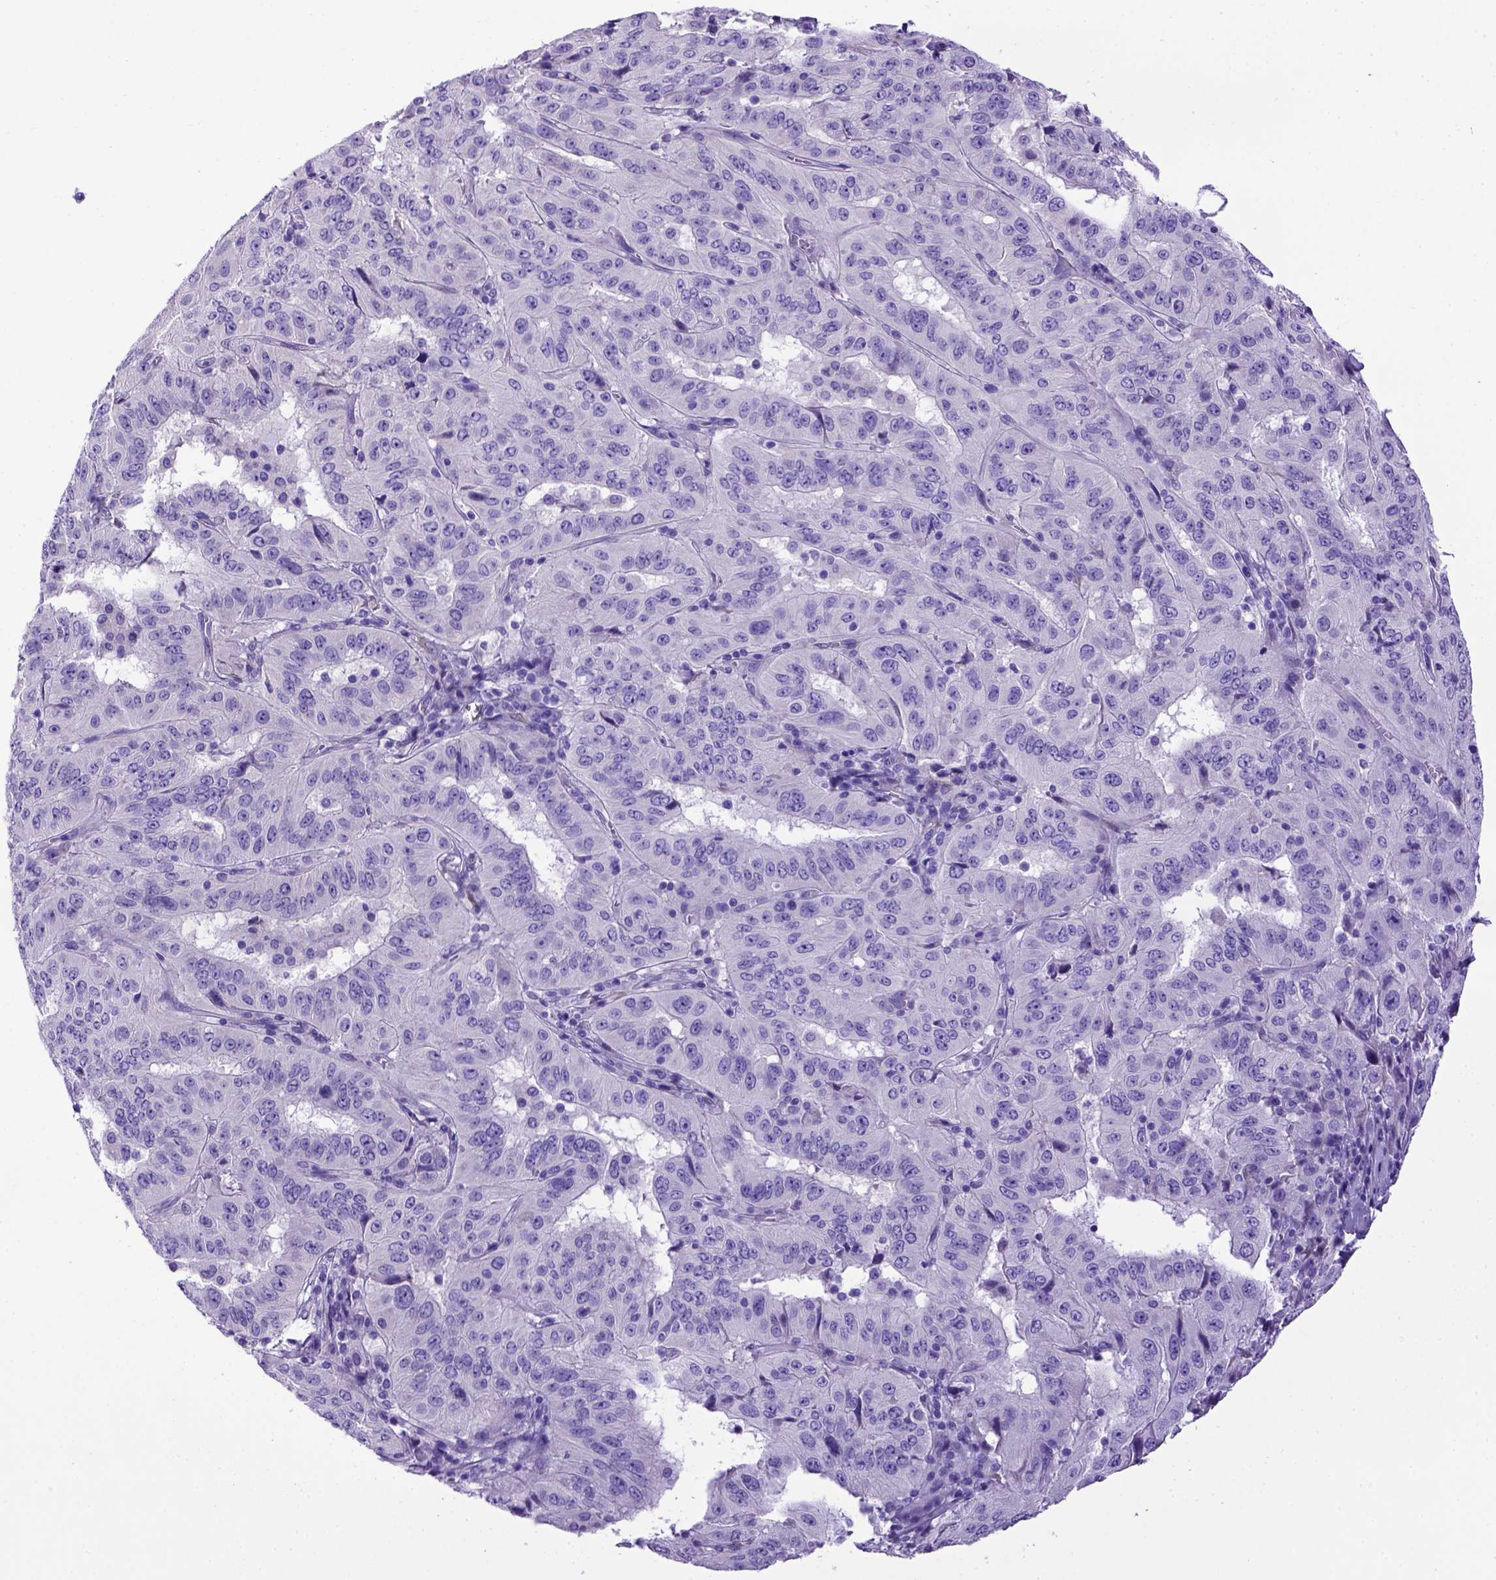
{"staining": {"intensity": "negative", "quantity": "none", "location": "none"}, "tissue": "pancreatic cancer", "cell_type": "Tumor cells", "image_type": "cancer", "snomed": [{"axis": "morphology", "description": "Adenocarcinoma, NOS"}, {"axis": "topography", "description": "Pancreas"}], "caption": "Immunohistochemistry (IHC) image of neoplastic tissue: pancreatic cancer stained with DAB (3,3'-diaminobenzidine) demonstrates no significant protein staining in tumor cells.", "gene": "PTGES", "patient": {"sex": "male", "age": 63}}